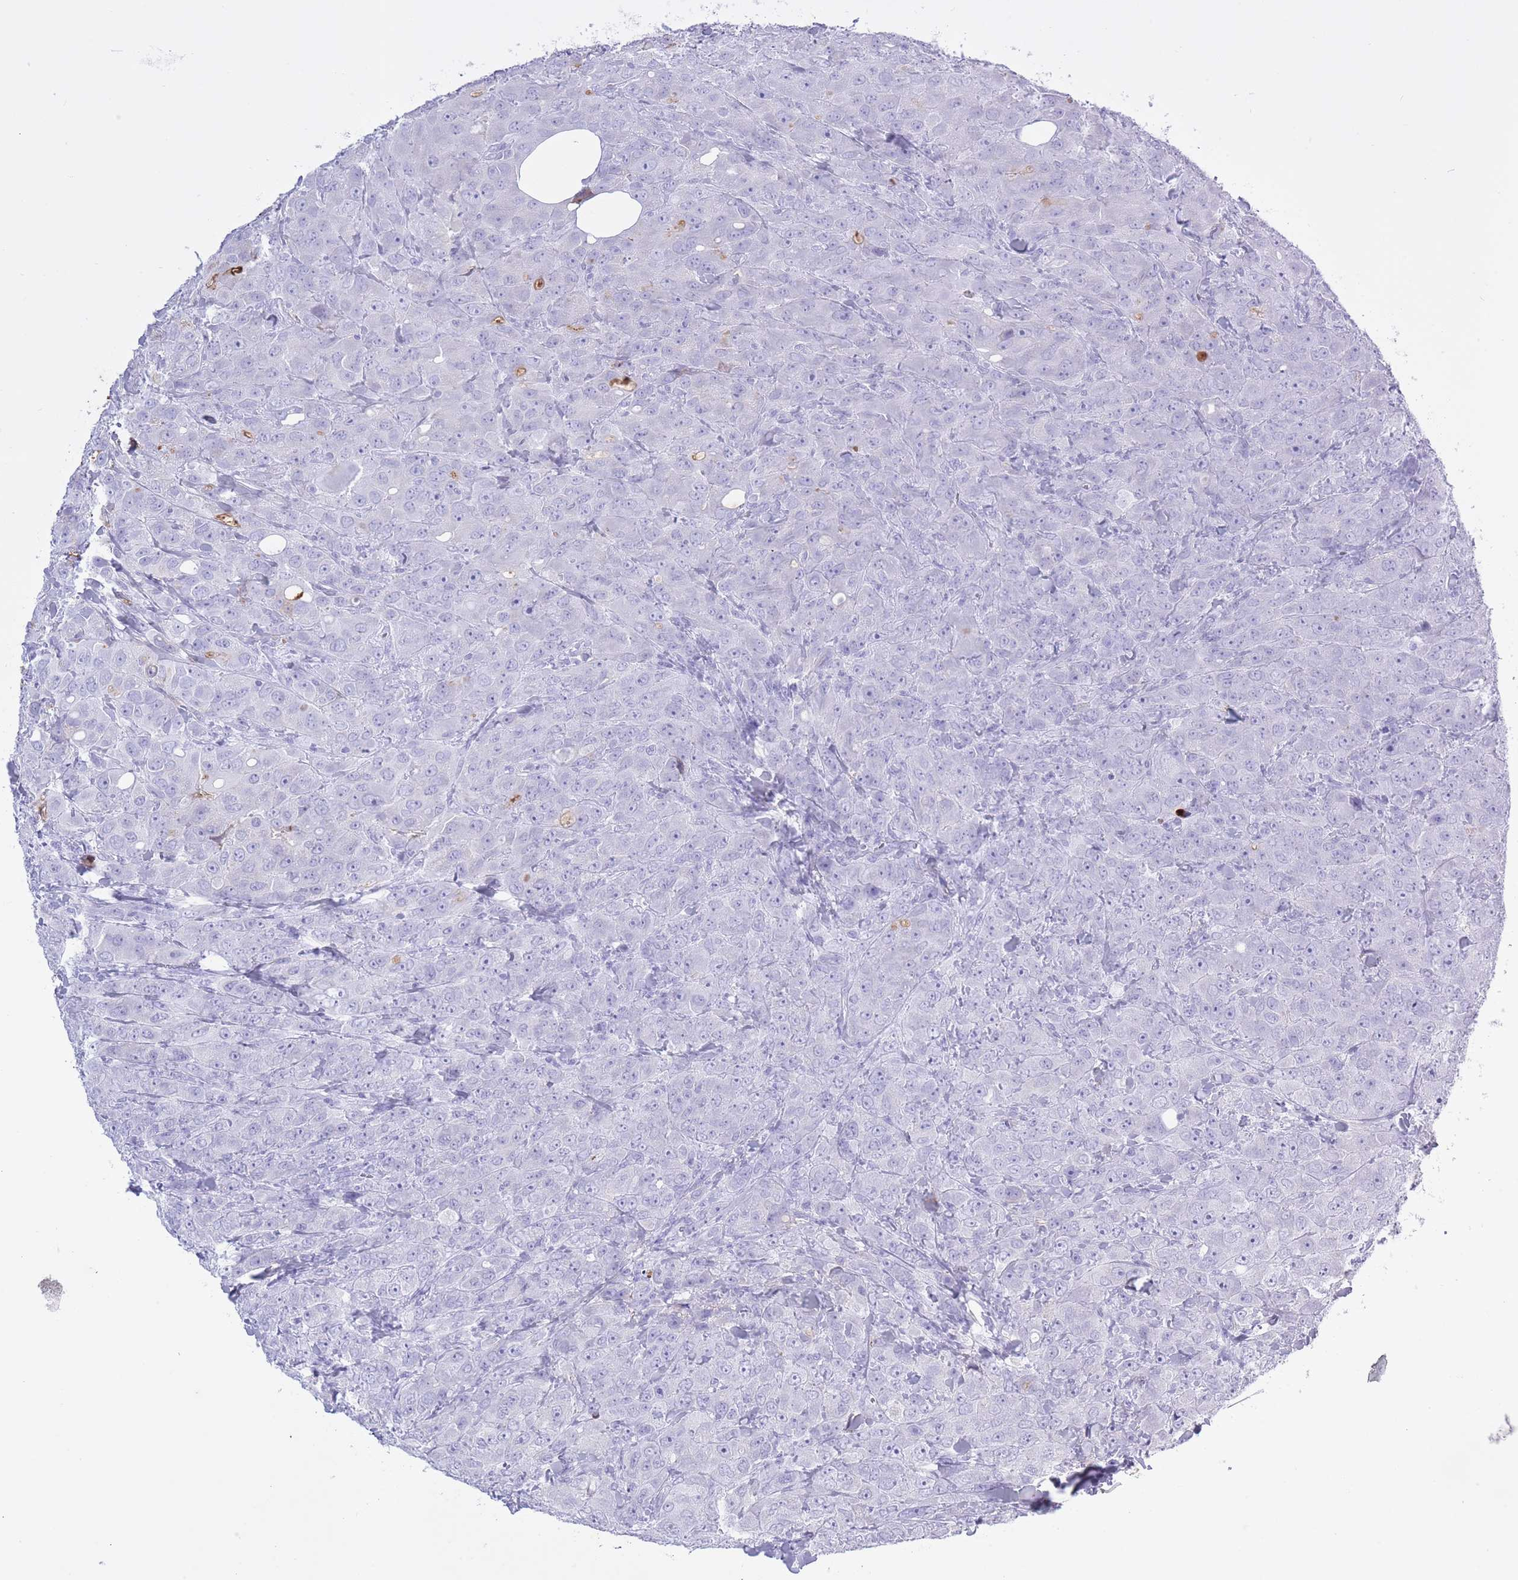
{"staining": {"intensity": "negative", "quantity": "none", "location": "none"}, "tissue": "breast cancer", "cell_type": "Tumor cells", "image_type": "cancer", "snomed": [{"axis": "morphology", "description": "Duct carcinoma"}, {"axis": "topography", "description": "Breast"}], "caption": "An image of intraductal carcinoma (breast) stained for a protein reveals no brown staining in tumor cells. (DAB (3,3'-diaminobenzidine) immunohistochemistry with hematoxylin counter stain).", "gene": "AP3S2", "patient": {"sex": "female", "age": 43}}